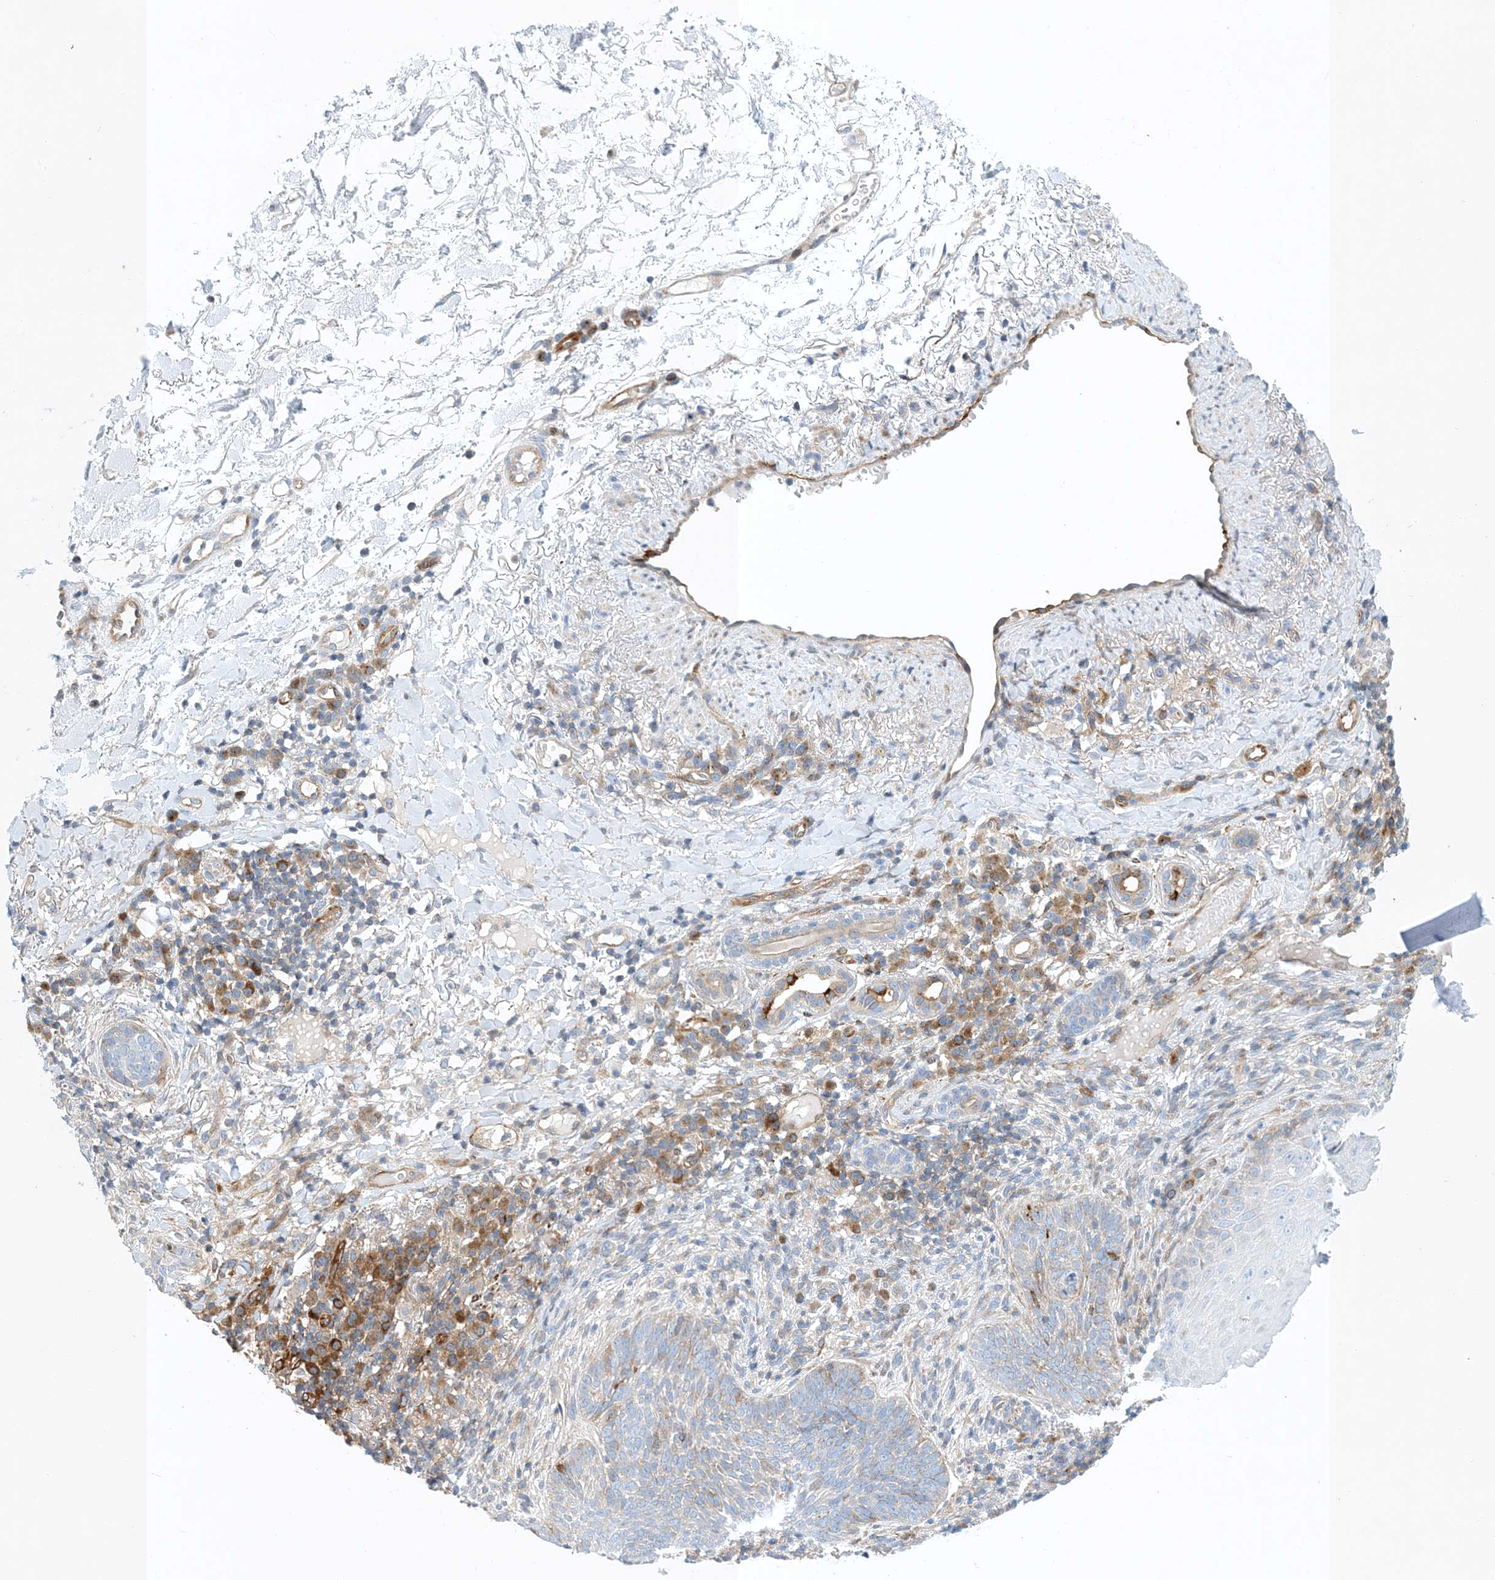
{"staining": {"intensity": "negative", "quantity": "none", "location": "none"}, "tissue": "skin cancer", "cell_type": "Tumor cells", "image_type": "cancer", "snomed": [{"axis": "morphology", "description": "Basal cell carcinoma"}, {"axis": "topography", "description": "Skin"}], "caption": "The histopathology image reveals no staining of tumor cells in skin cancer (basal cell carcinoma).", "gene": "PCDHA2", "patient": {"sex": "male", "age": 85}}